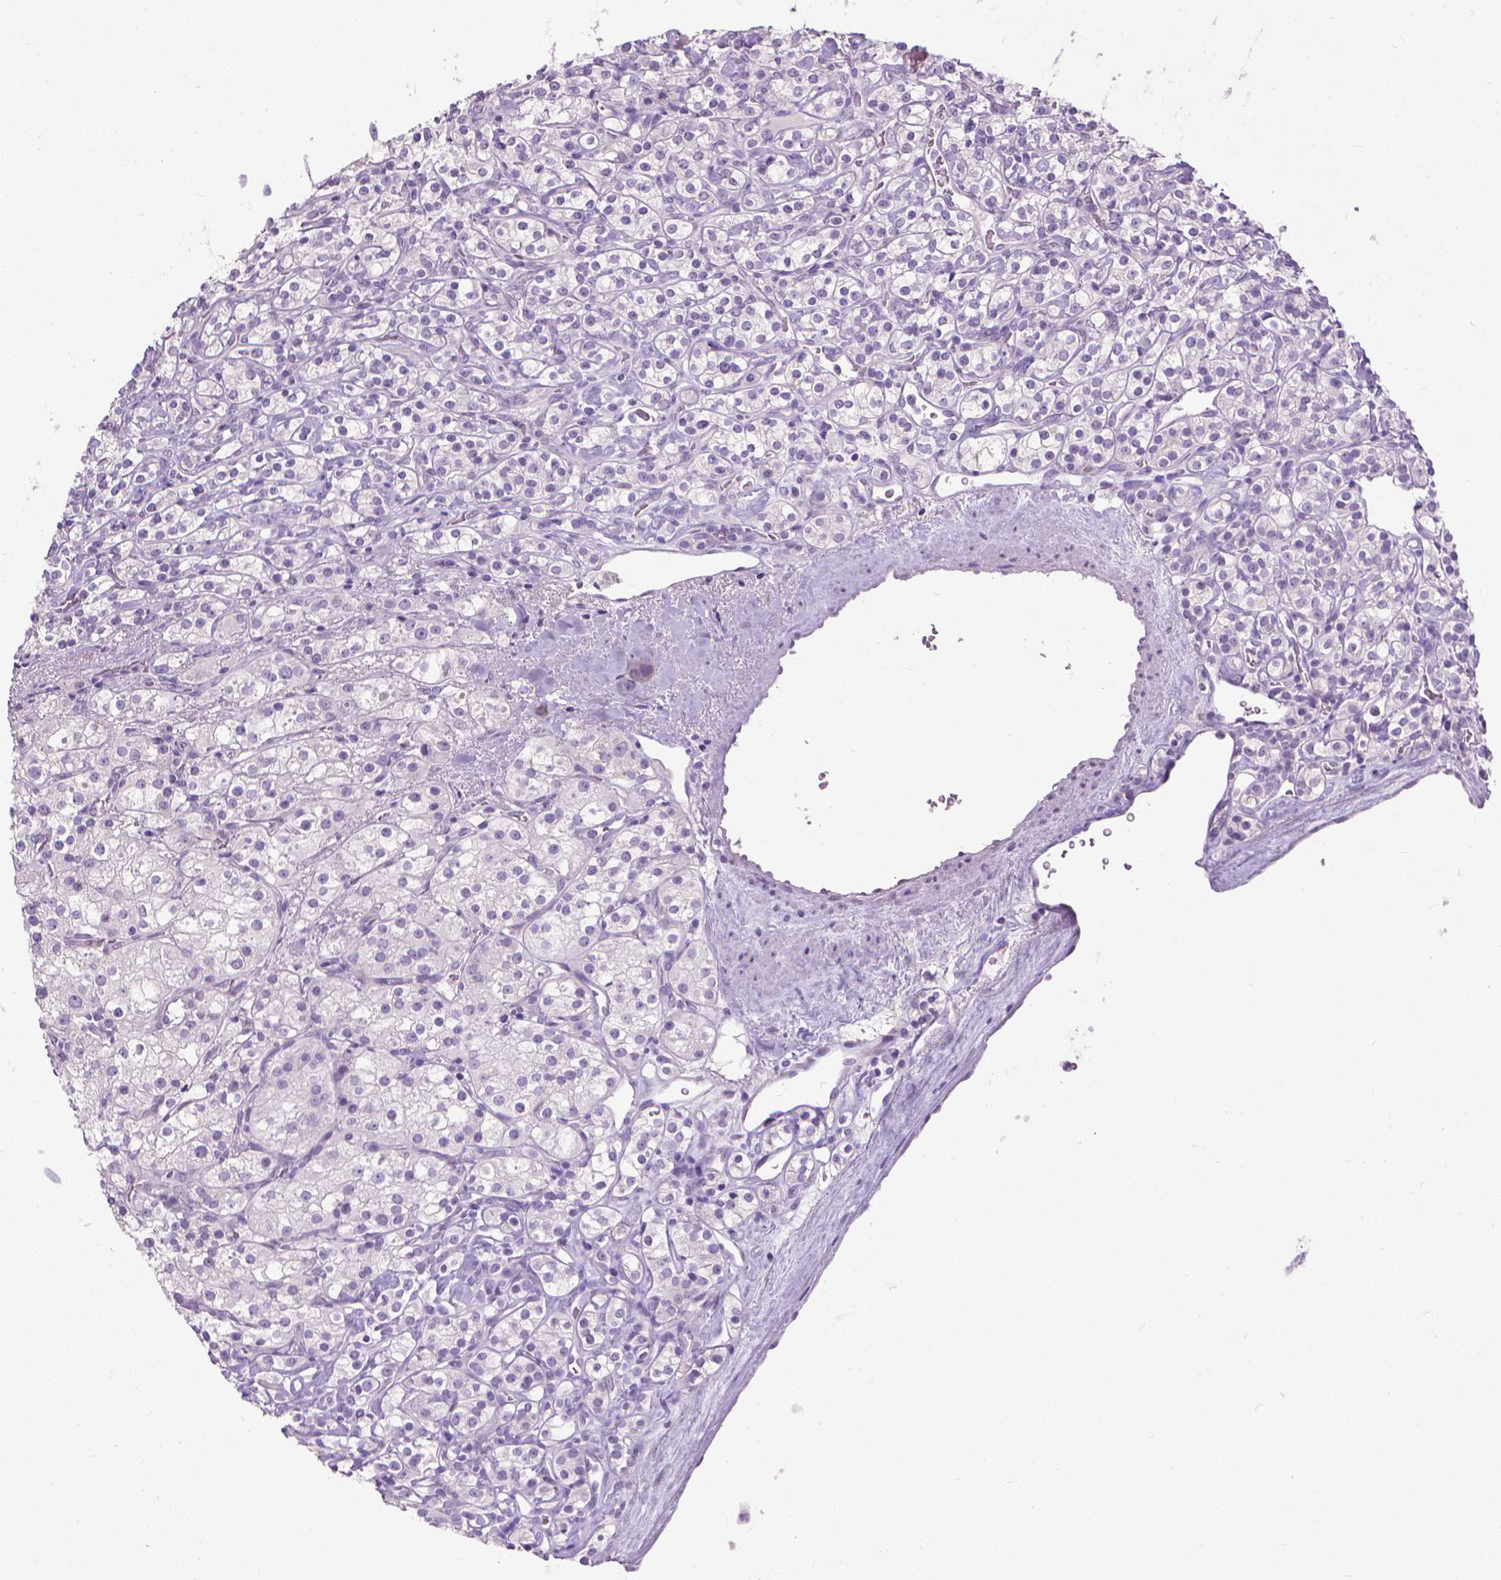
{"staining": {"intensity": "negative", "quantity": "none", "location": "none"}, "tissue": "renal cancer", "cell_type": "Tumor cells", "image_type": "cancer", "snomed": [{"axis": "morphology", "description": "Adenocarcinoma, NOS"}, {"axis": "topography", "description": "Kidney"}], "caption": "IHC photomicrograph of neoplastic tissue: renal adenocarcinoma stained with DAB (3,3'-diaminobenzidine) displays no significant protein positivity in tumor cells. (Immunohistochemistry (ihc), brightfield microscopy, high magnification).", "gene": "KRT5", "patient": {"sex": "male", "age": 77}}